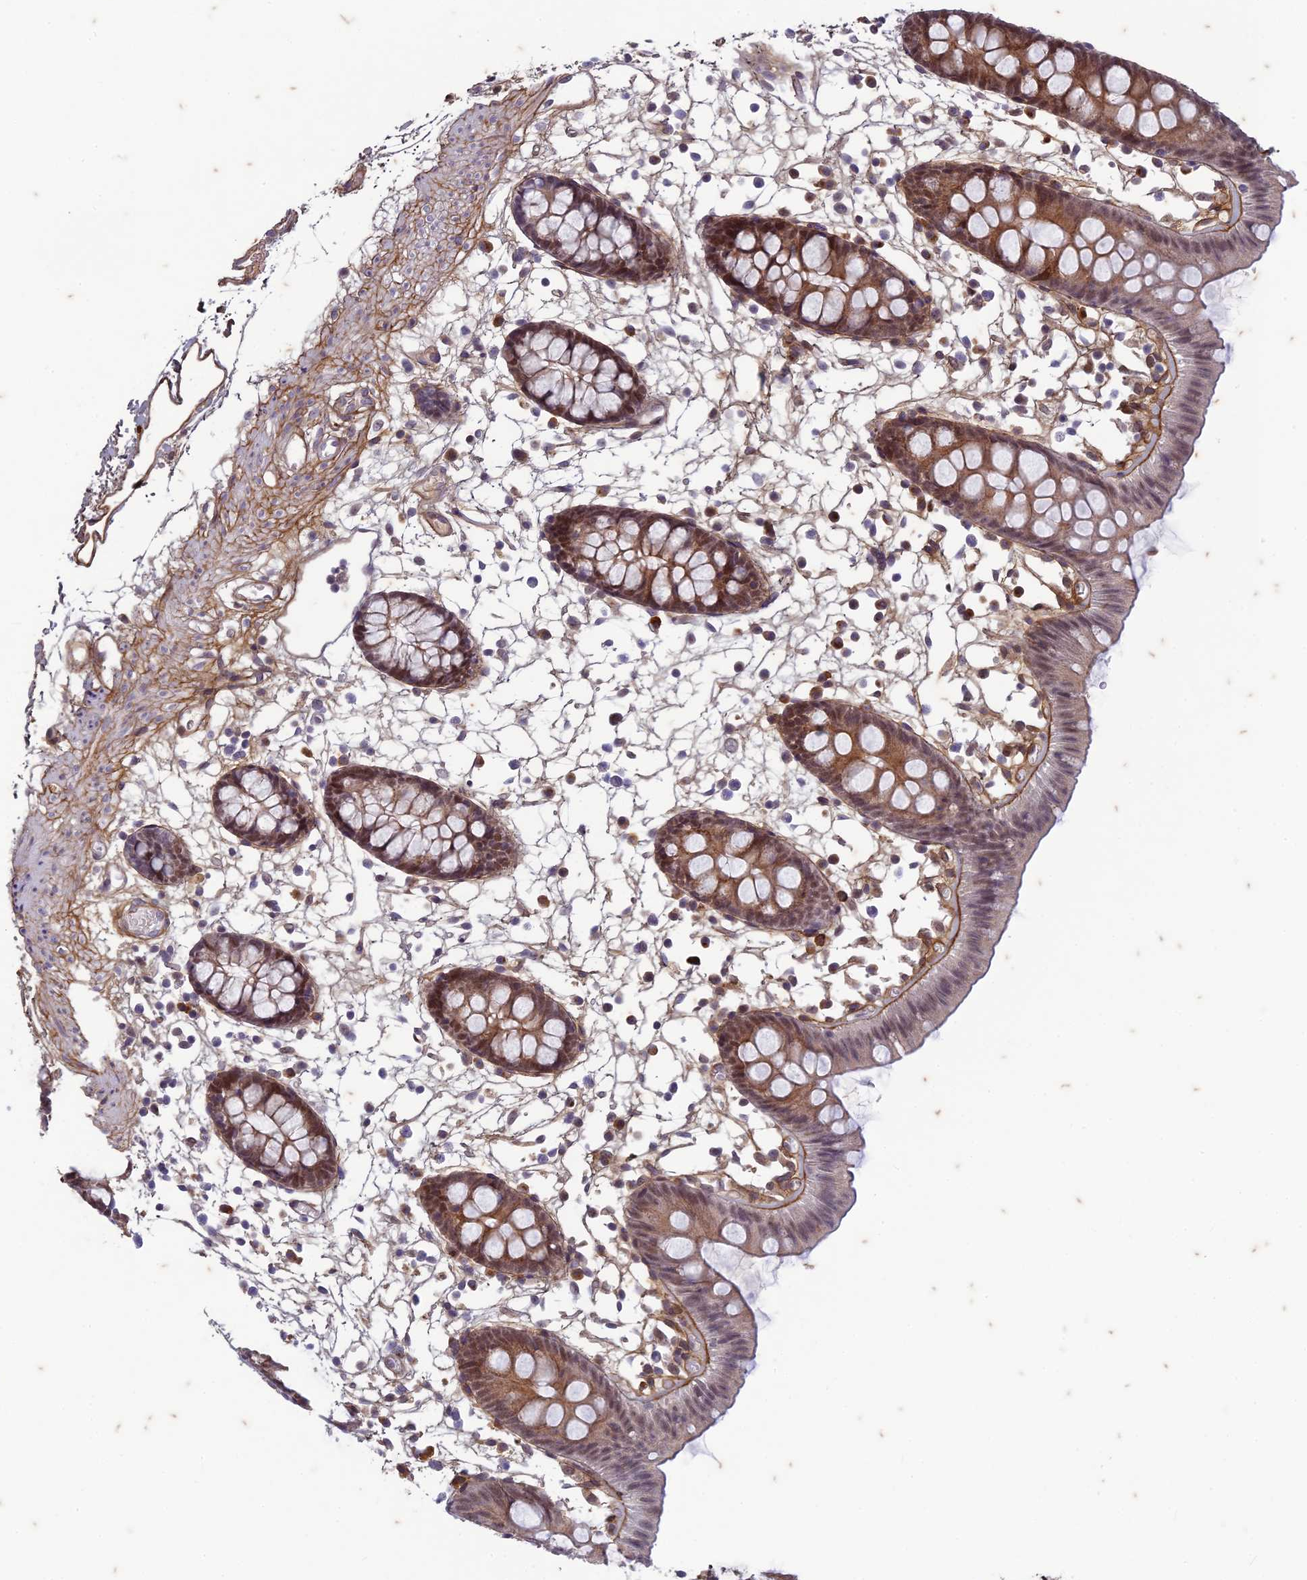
{"staining": {"intensity": "moderate", "quantity": "<25%", "location": "cytoplasmic/membranous"}, "tissue": "colon", "cell_type": "Endothelial cells", "image_type": "normal", "snomed": [{"axis": "morphology", "description": "Normal tissue, NOS"}, {"axis": "topography", "description": "Colon"}], "caption": "Protein staining reveals moderate cytoplasmic/membranous positivity in approximately <25% of endothelial cells in benign colon.", "gene": "PABPN1L", "patient": {"sex": "male", "age": 56}}